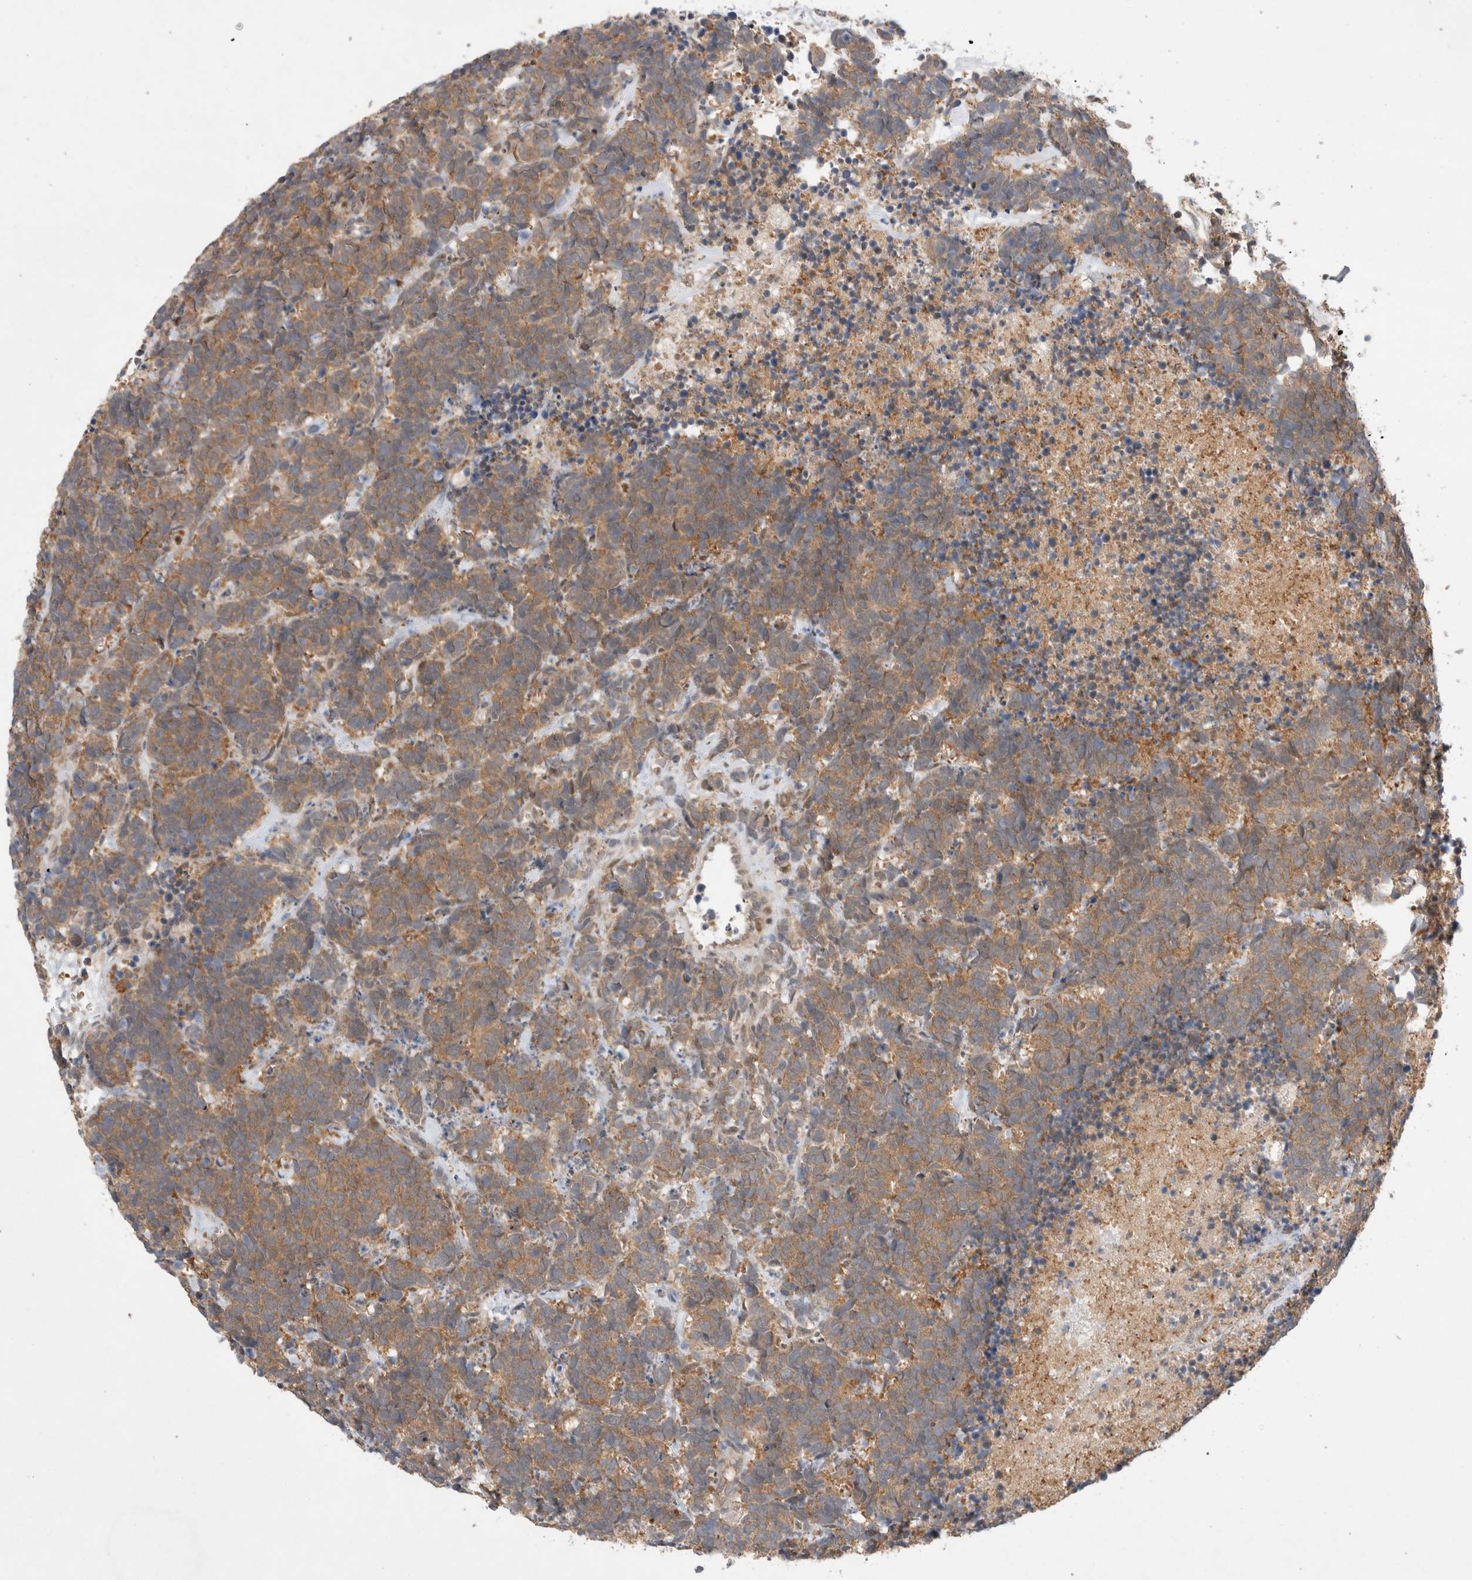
{"staining": {"intensity": "moderate", "quantity": ">75%", "location": "cytoplasmic/membranous"}, "tissue": "carcinoid", "cell_type": "Tumor cells", "image_type": "cancer", "snomed": [{"axis": "morphology", "description": "Carcinoma, NOS"}, {"axis": "morphology", "description": "Carcinoid, malignant, NOS"}, {"axis": "topography", "description": "Urinary bladder"}], "caption": "Protein positivity by immunohistochemistry (IHC) displays moderate cytoplasmic/membranous staining in about >75% of tumor cells in carcinoid.", "gene": "EIF3E", "patient": {"sex": "male", "age": 57}}